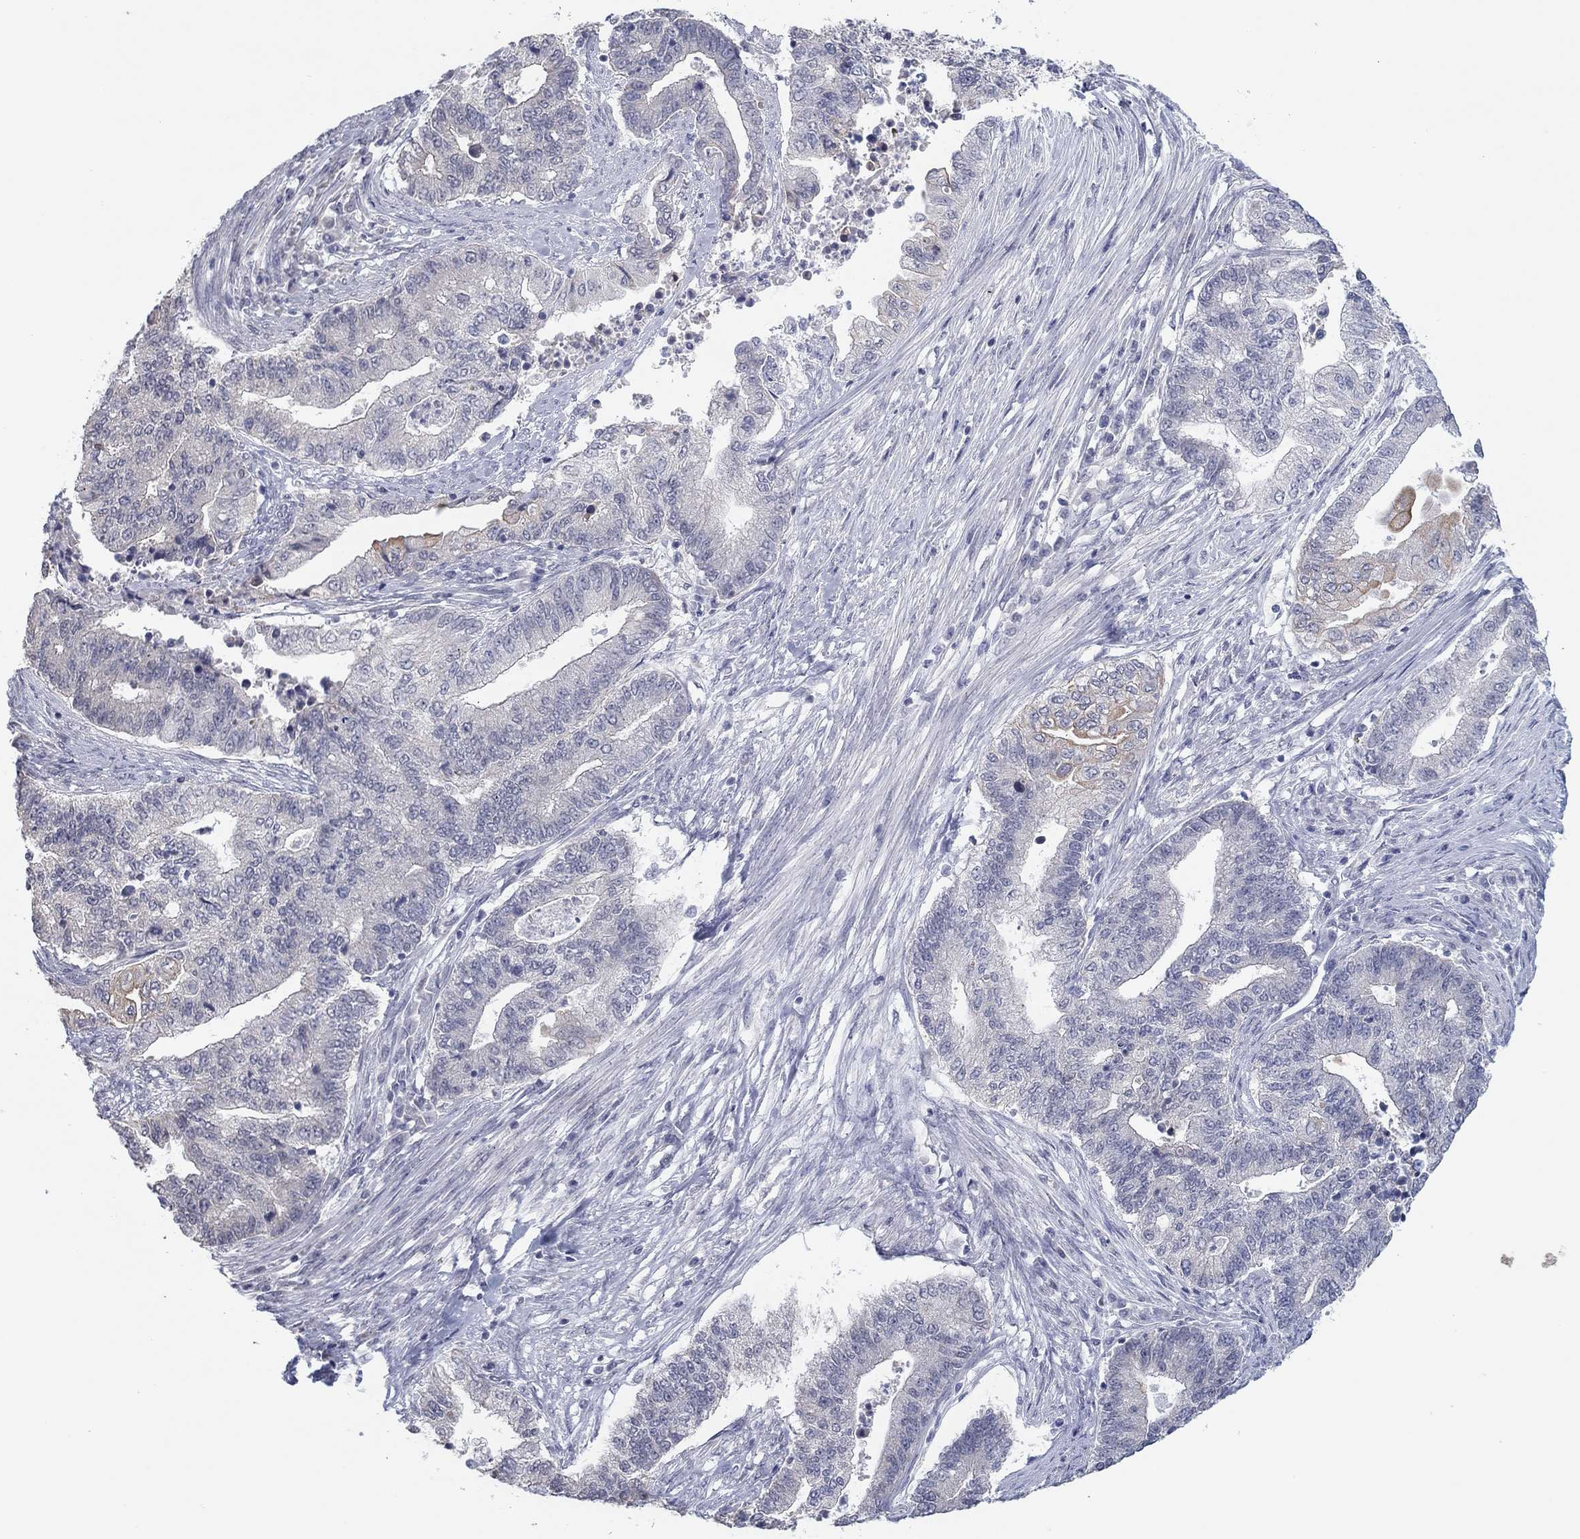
{"staining": {"intensity": "weak", "quantity": "25%-75%", "location": "cytoplasmic/membranous"}, "tissue": "endometrial cancer", "cell_type": "Tumor cells", "image_type": "cancer", "snomed": [{"axis": "morphology", "description": "Adenocarcinoma, NOS"}, {"axis": "topography", "description": "Uterus"}, {"axis": "topography", "description": "Endometrium"}], "caption": "IHC image of neoplastic tissue: endometrial adenocarcinoma stained using immunohistochemistry (IHC) demonstrates low levels of weak protein expression localized specifically in the cytoplasmic/membranous of tumor cells, appearing as a cytoplasmic/membranous brown color.", "gene": "SLC22A2", "patient": {"sex": "female", "age": 54}}